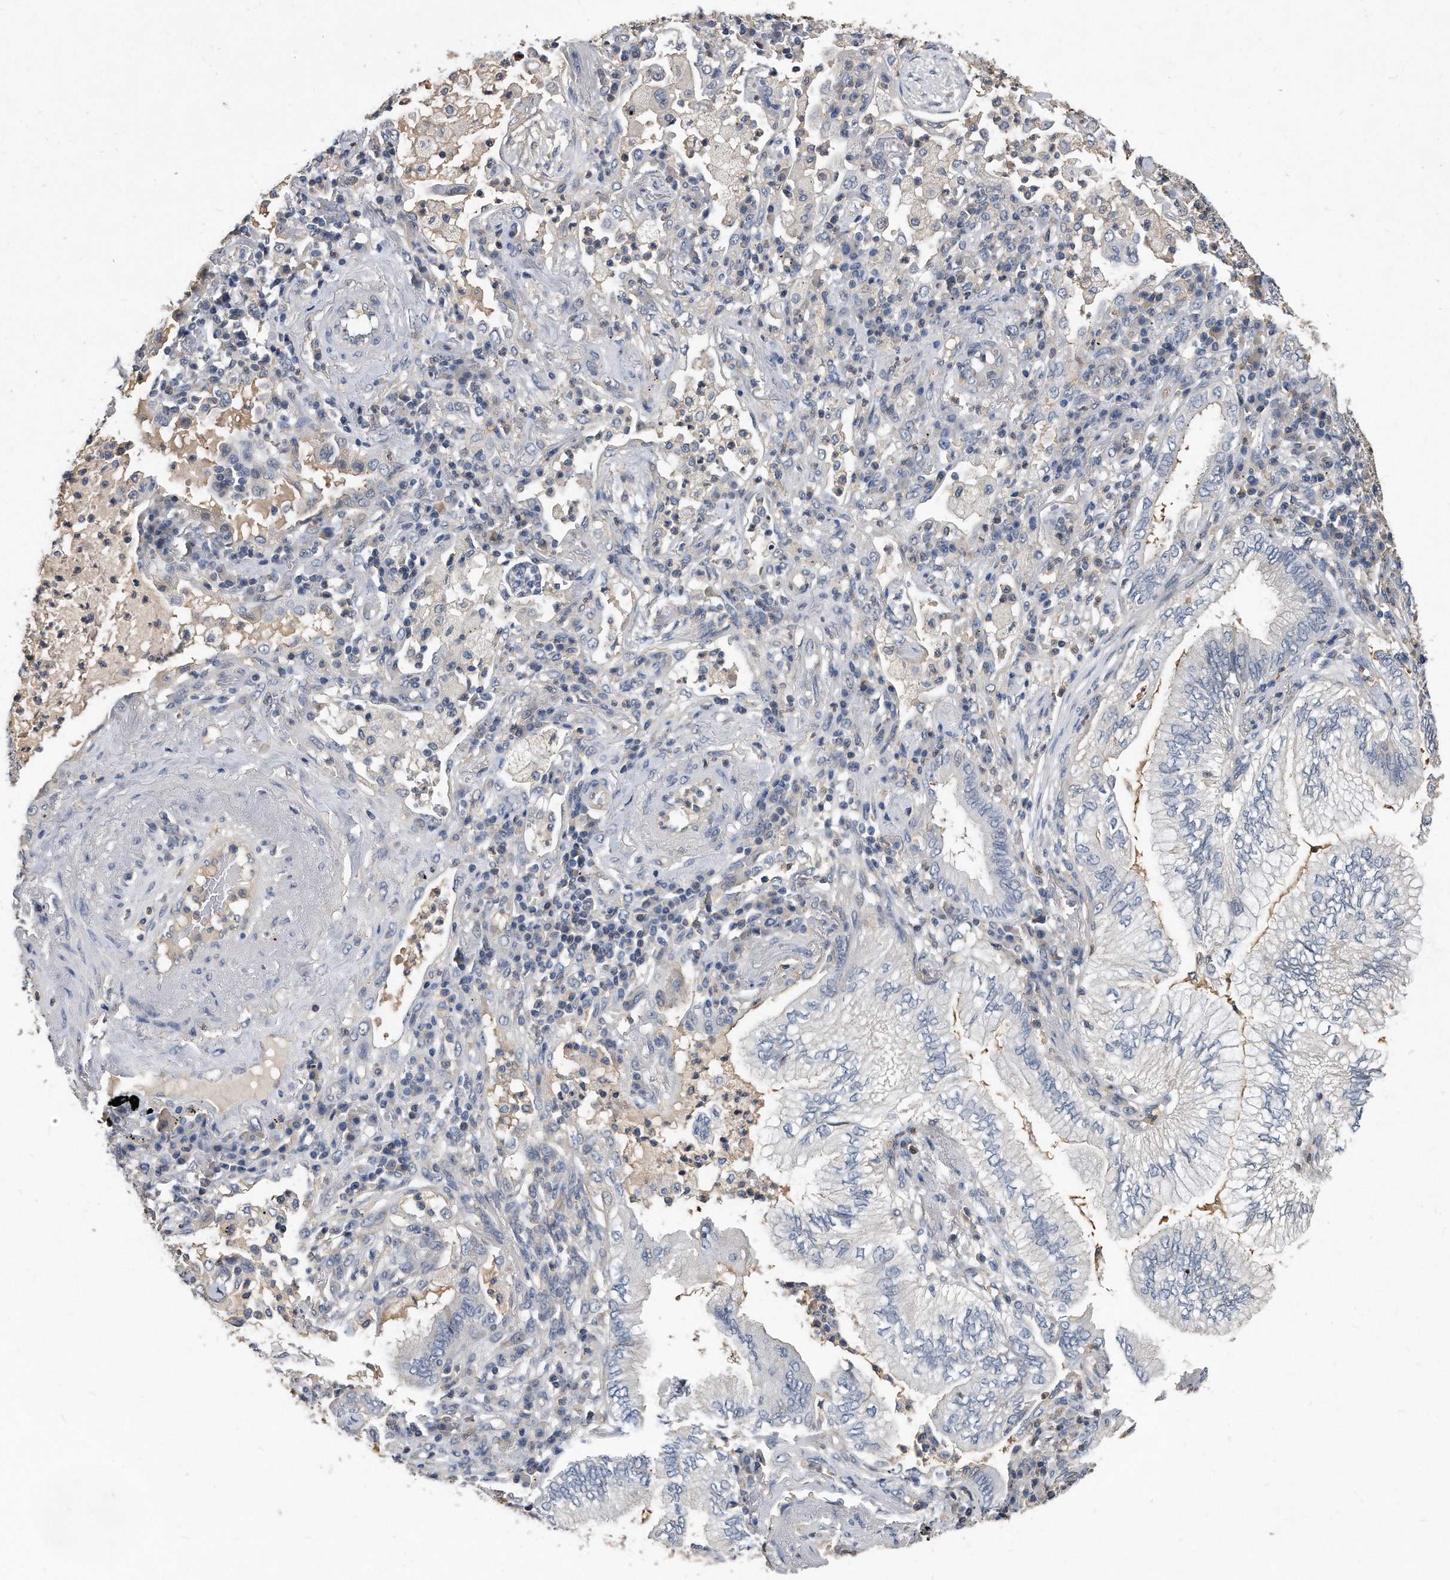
{"staining": {"intensity": "negative", "quantity": "none", "location": "none"}, "tissue": "lung cancer", "cell_type": "Tumor cells", "image_type": "cancer", "snomed": [{"axis": "morphology", "description": "Normal tissue, NOS"}, {"axis": "morphology", "description": "Adenocarcinoma, NOS"}, {"axis": "topography", "description": "Bronchus"}, {"axis": "topography", "description": "Lung"}], "caption": "This is an immunohistochemistry histopathology image of lung adenocarcinoma. There is no staining in tumor cells.", "gene": "HOMER3", "patient": {"sex": "female", "age": 70}}